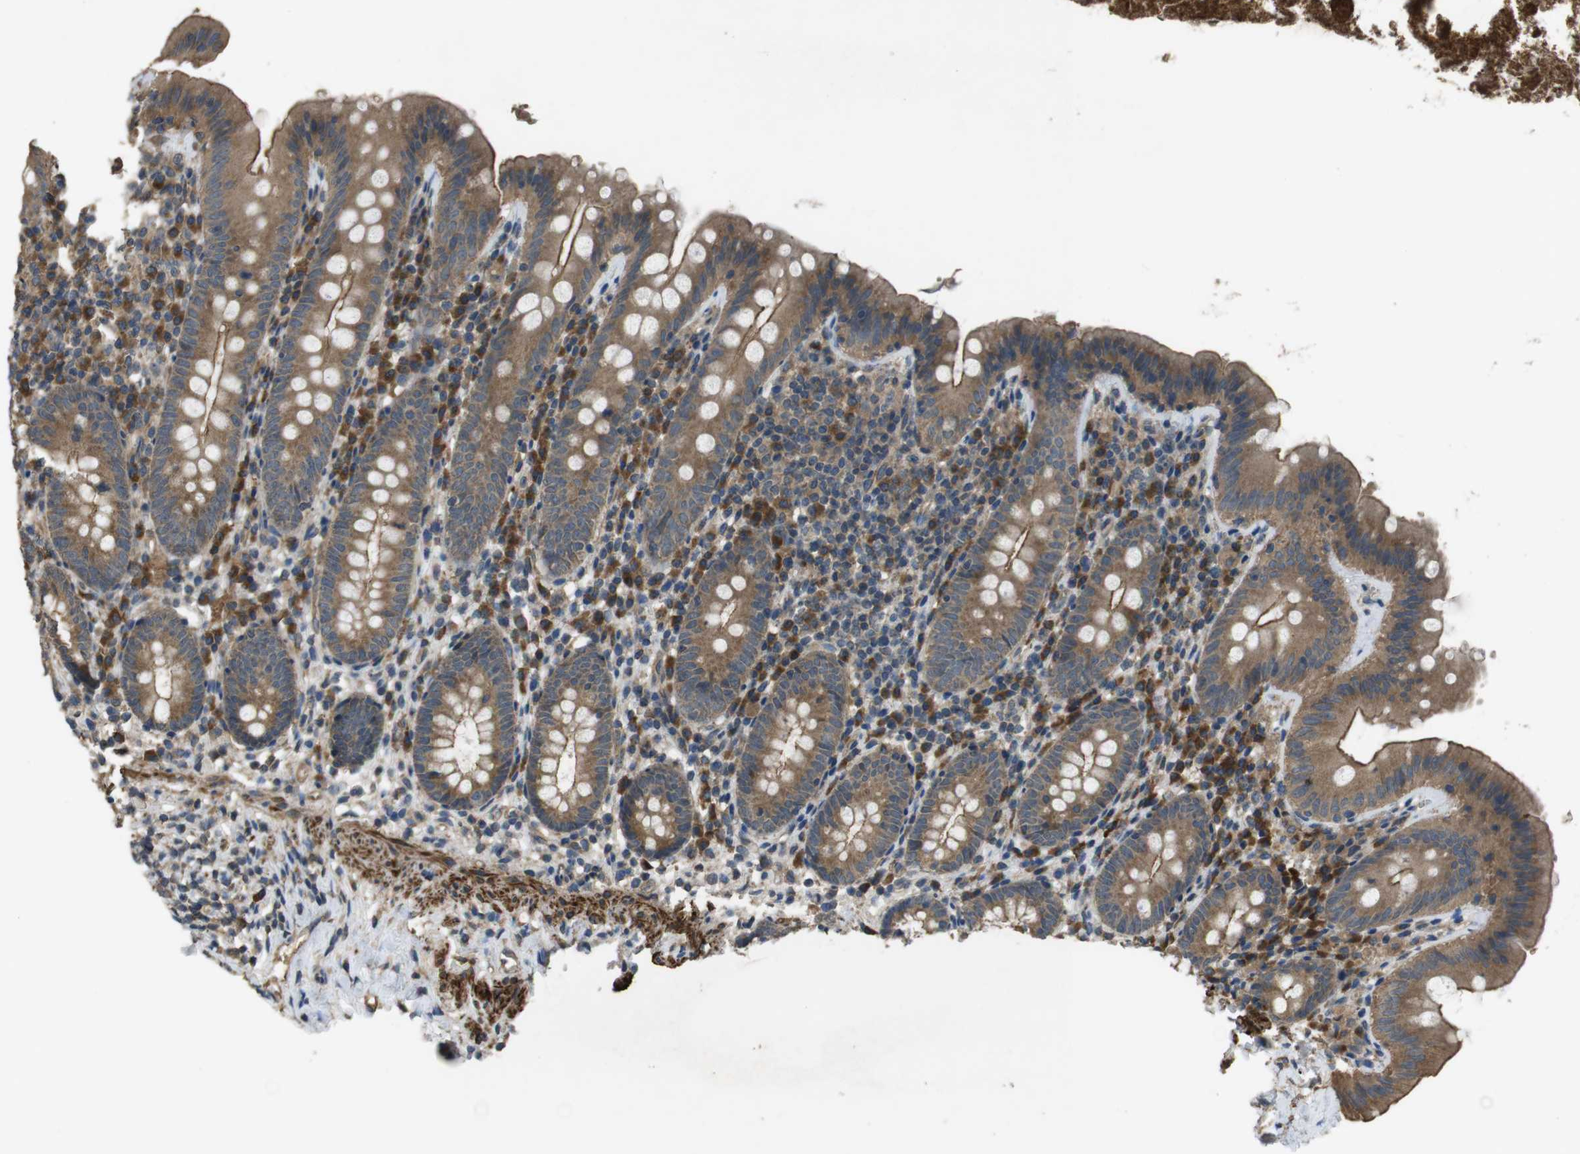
{"staining": {"intensity": "moderate", "quantity": ">75%", "location": "cytoplasmic/membranous"}, "tissue": "appendix", "cell_type": "Glandular cells", "image_type": "normal", "snomed": [{"axis": "morphology", "description": "Normal tissue, NOS"}, {"axis": "topography", "description": "Appendix"}], "caption": "A brown stain shows moderate cytoplasmic/membranous expression of a protein in glandular cells of benign appendix.", "gene": "FUT2", "patient": {"sex": "male", "age": 52}}